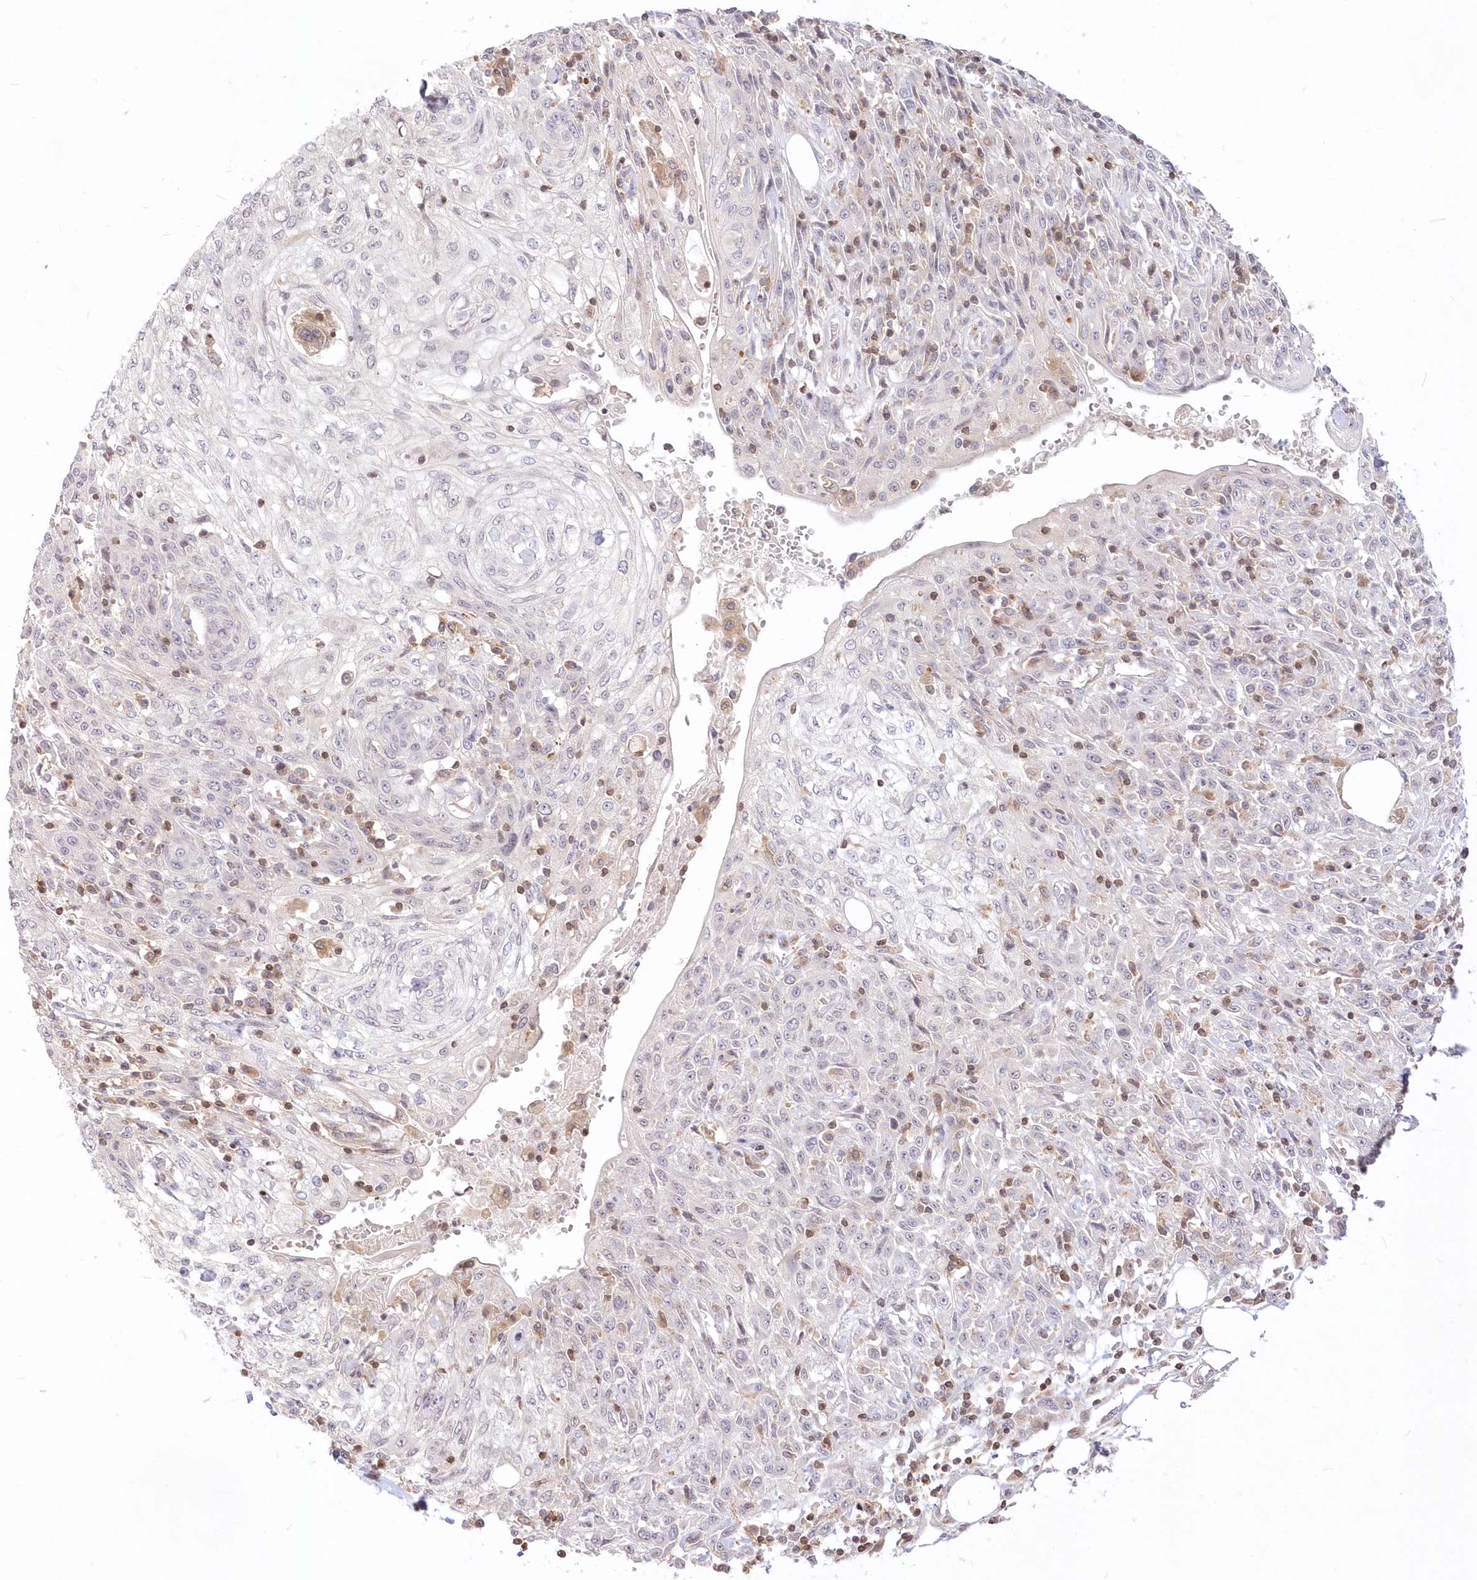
{"staining": {"intensity": "negative", "quantity": "none", "location": "none"}, "tissue": "skin cancer", "cell_type": "Tumor cells", "image_type": "cancer", "snomed": [{"axis": "morphology", "description": "Squamous cell carcinoma, NOS"}, {"axis": "morphology", "description": "Squamous cell carcinoma, metastatic, NOS"}, {"axis": "topography", "description": "Skin"}, {"axis": "topography", "description": "Lymph node"}], "caption": "This photomicrograph is of metastatic squamous cell carcinoma (skin) stained with immunohistochemistry to label a protein in brown with the nuclei are counter-stained blue. There is no staining in tumor cells.", "gene": "MTMR3", "patient": {"sex": "male", "age": 75}}